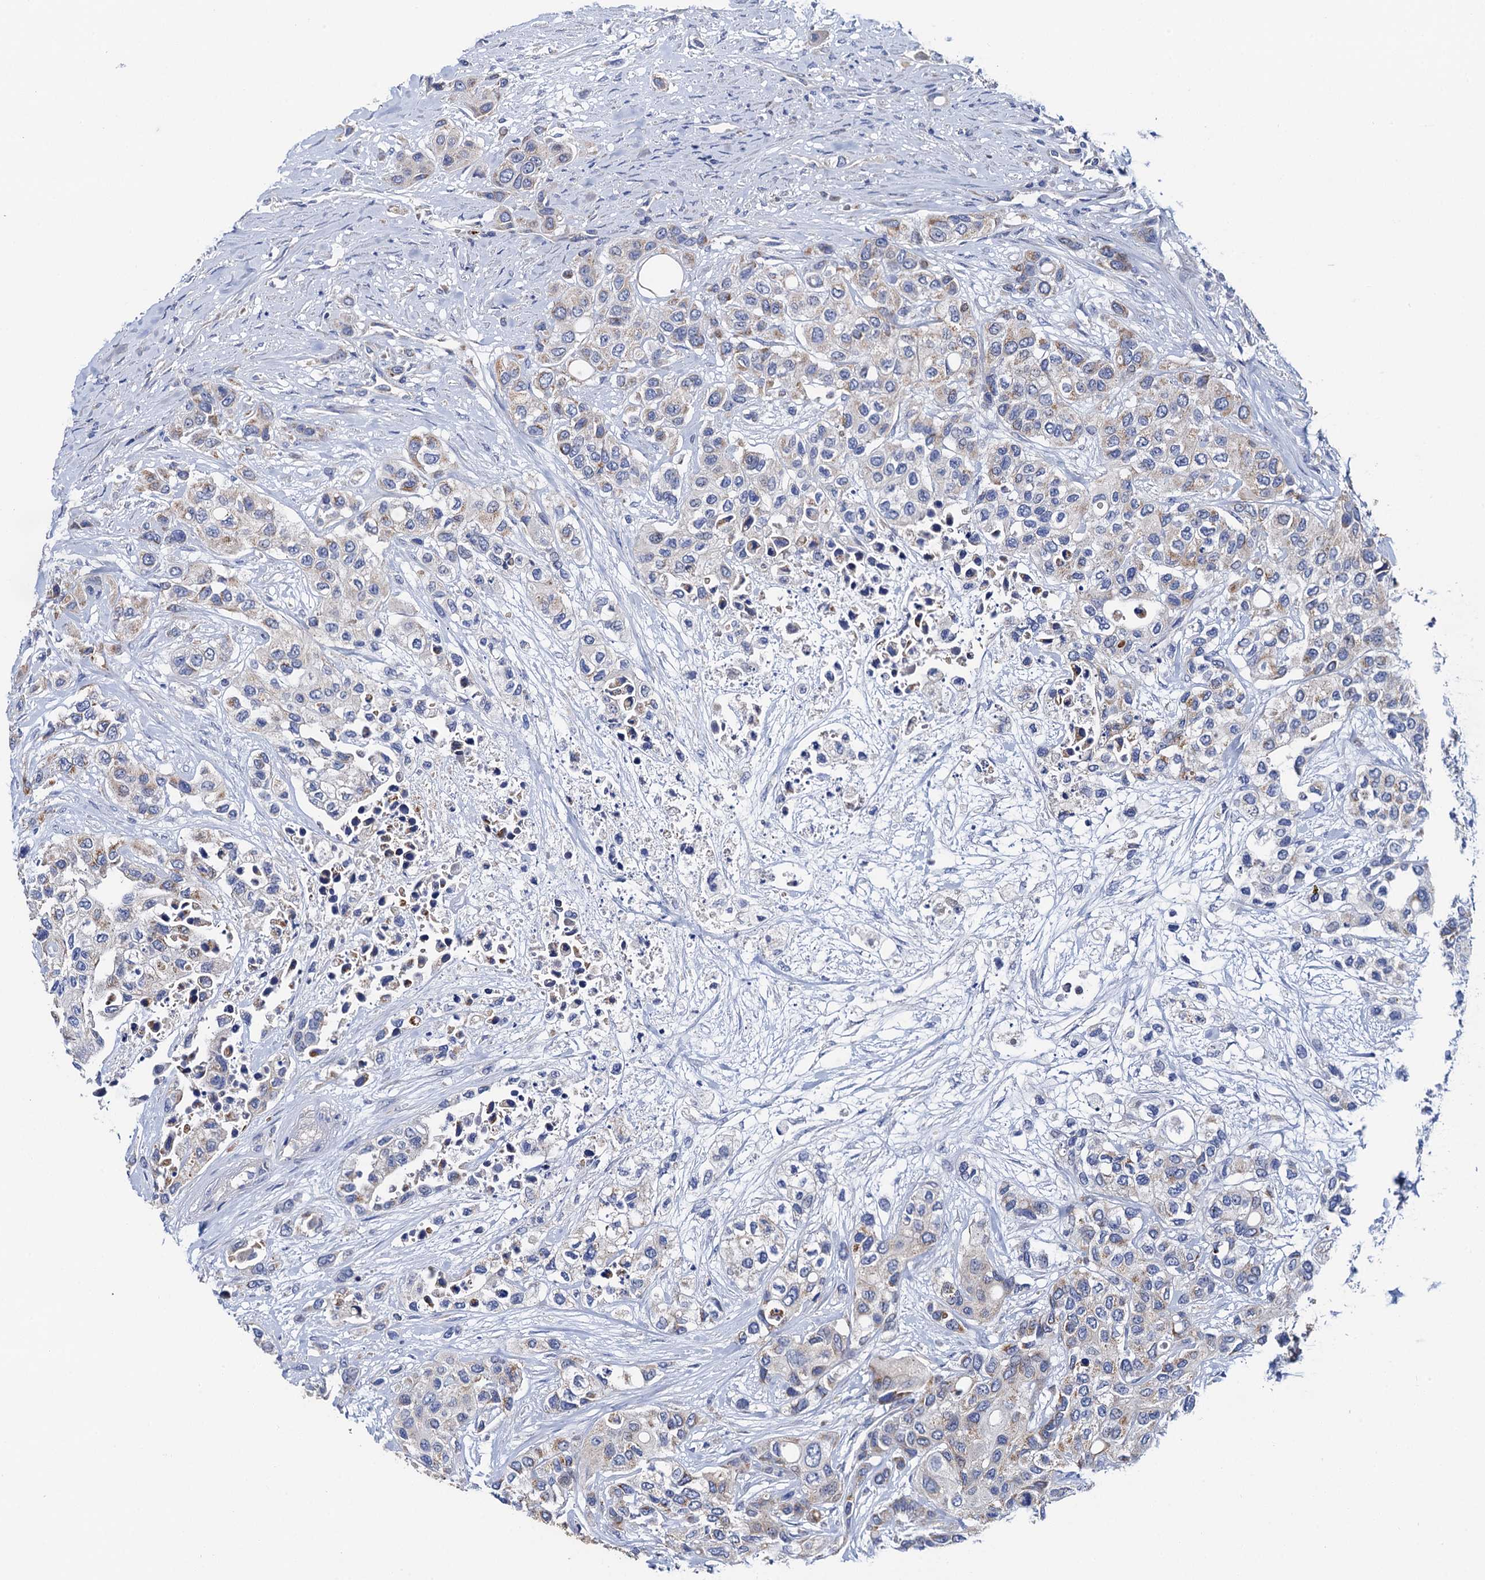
{"staining": {"intensity": "weak", "quantity": "25%-75%", "location": "cytoplasmic/membranous"}, "tissue": "urothelial cancer", "cell_type": "Tumor cells", "image_type": "cancer", "snomed": [{"axis": "morphology", "description": "Normal tissue, NOS"}, {"axis": "morphology", "description": "Urothelial carcinoma, High grade"}, {"axis": "topography", "description": "Vascular tissue"}, {"axis": "topography", "description": "Urinary bladder"}], "caption": "Protein expression analysis of human high-grade urothelial carcinoma reveals weak cytoplasmic/membranous positivity in about 25%-75% of tumor cells.", "gene": "MRPL48", "patient": {"sex": "female", "age": 56}}